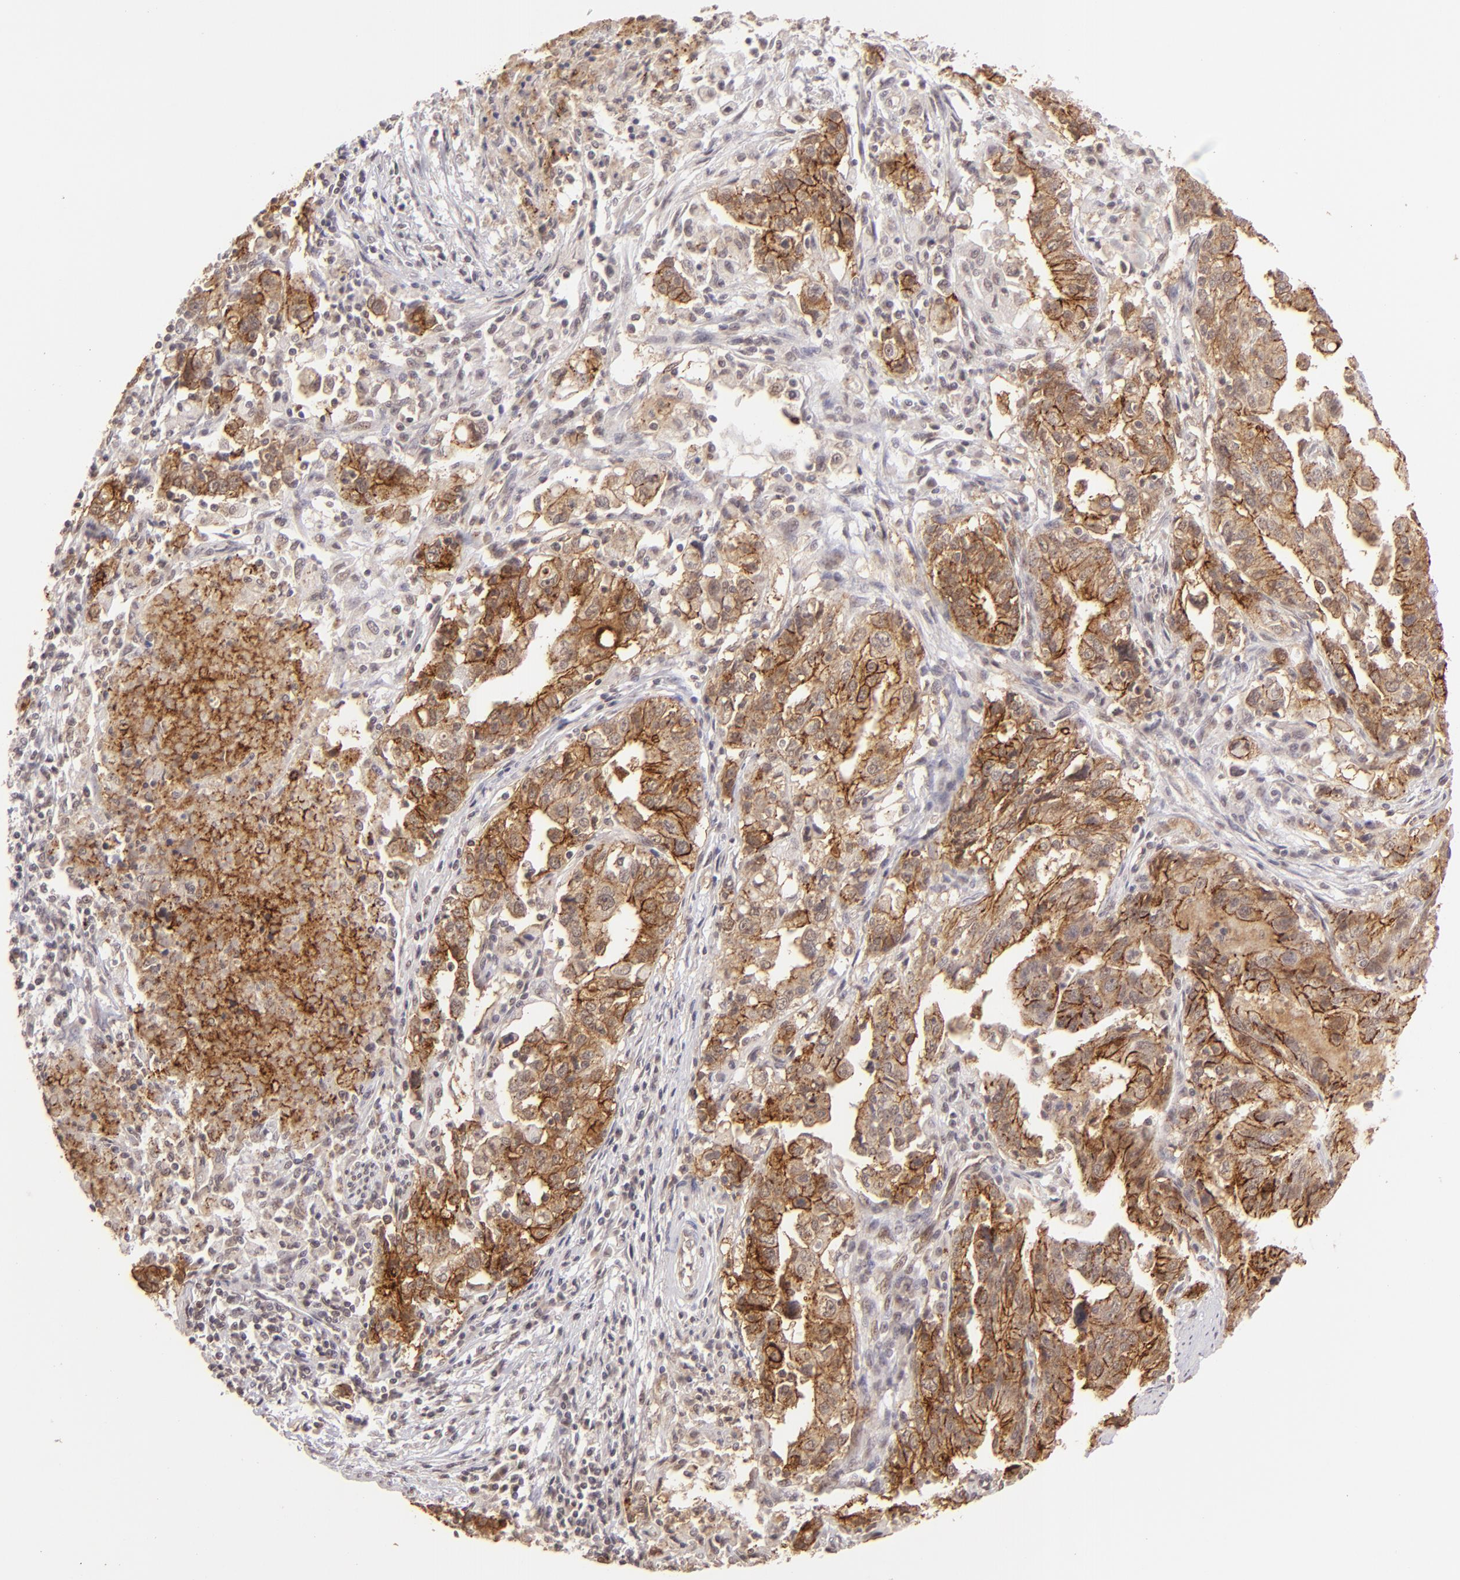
{"staining": {"intensity": "moderate", "quantity": ">75%", "location": "cytoplasmic/membranous"}, "tissue": "stomach cancer", "cell_type": "Tumor cells", "image_type": "cancer", "snomed": [{"axis": "morphology", "description": "Adenocarcinoma, NOS"}, {"axis": "topography", "description": "Stomach, upper"}], "caption": "Protein staining of stomach adenocarcinoma tissue displays moderate cytoplasmic/membranous expression in approximately >75% of tumor cells.", "gene": "CLDN1", "patient": {"sex": "female", "age": 50}}